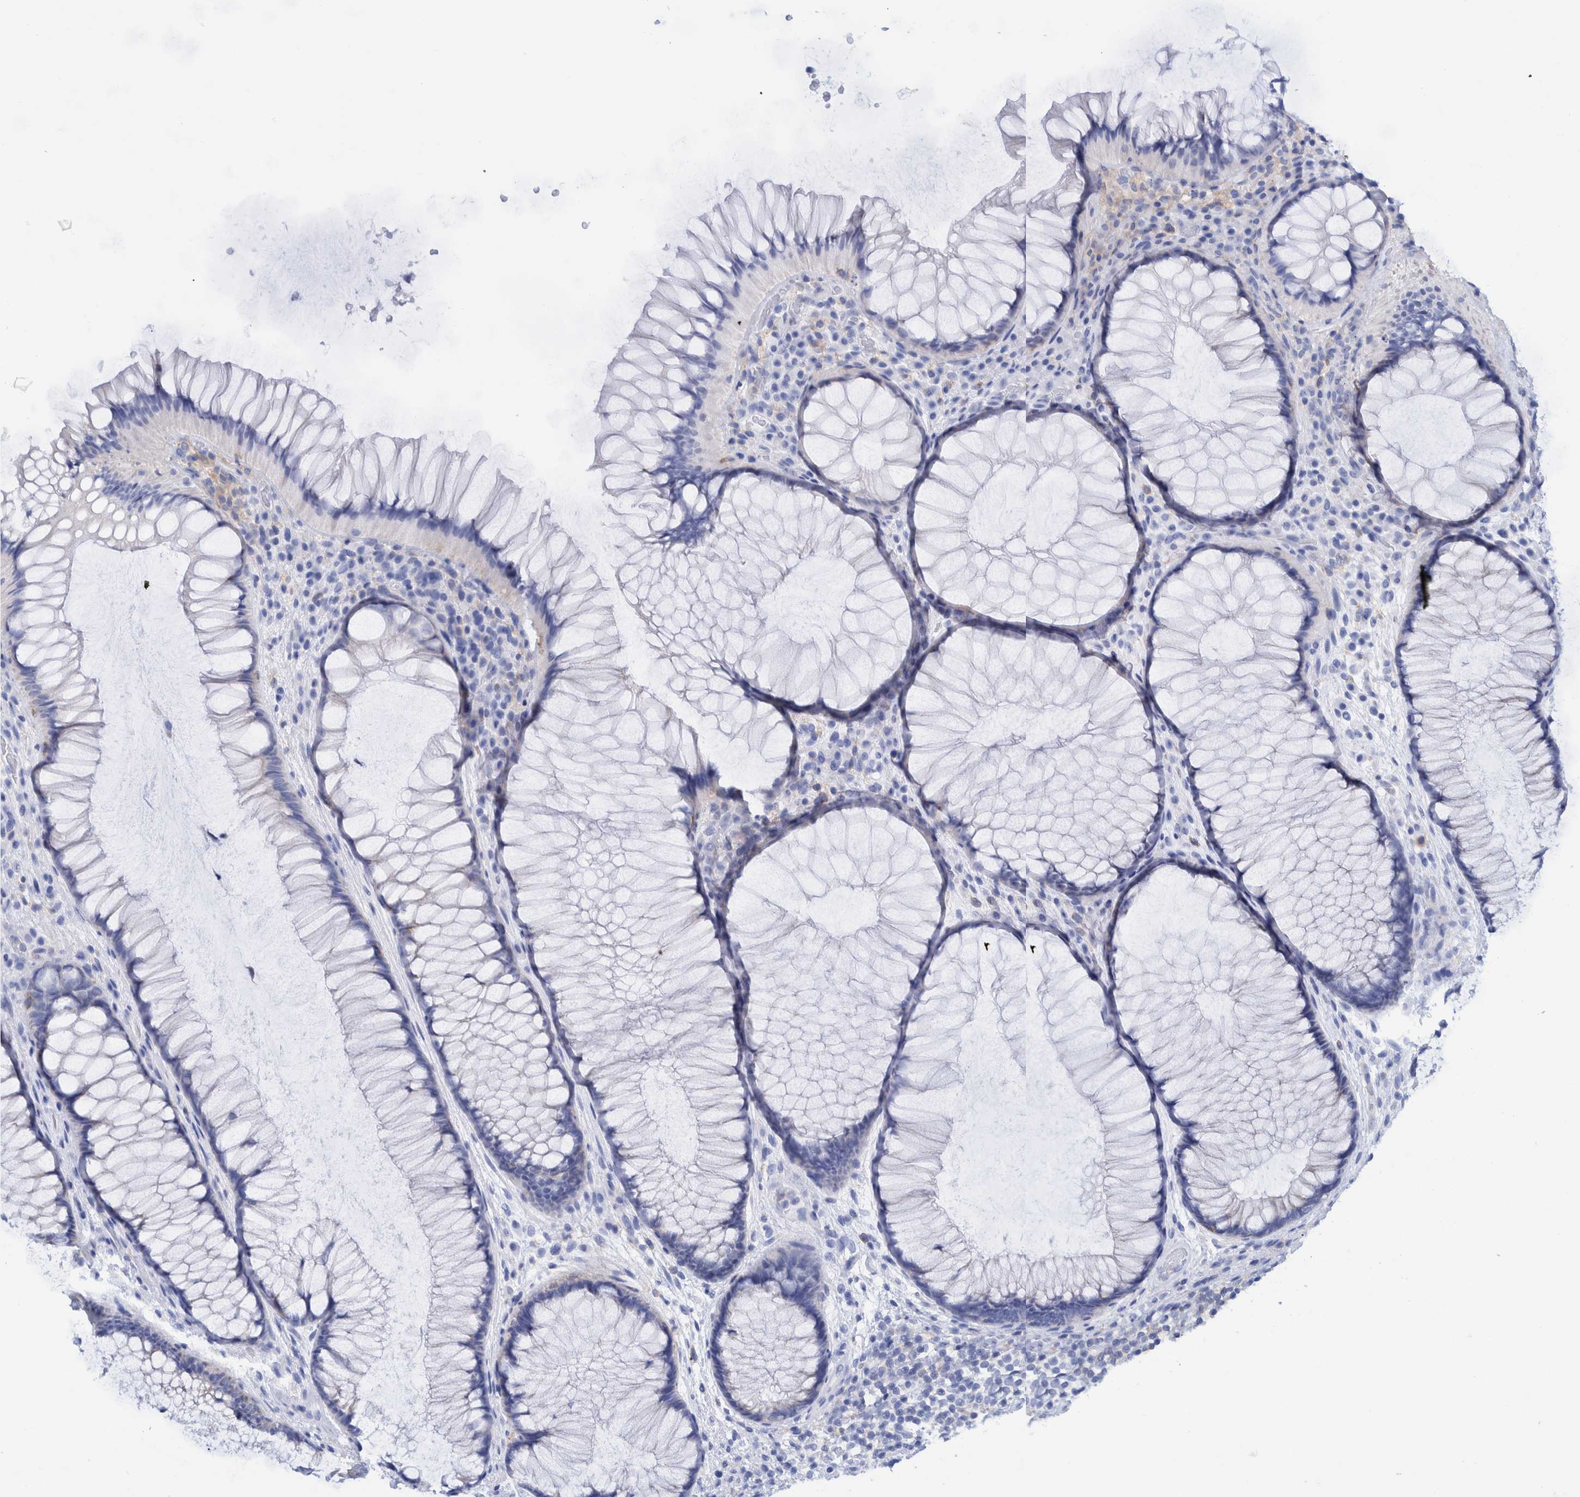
{"staining": {"intensity": "negative", "quantity": "none", "location": "none"}, "tissue": "rectum", "cell_type": "Glandular cells", "image_type": "normal", "snomed": [{"axis": "morphology", "description": "Normal tissue, NOS"}, {"axis": "topography", "description": "Rectum"}], "caption": "Immunohistochemical staining of normal rectum displays no significant staining in glandular cells. (DAB immunohistochemistry with hematoxylin counter stain).", "gene": "KRT14", "patient": {"sex": "male", "age": 51}}